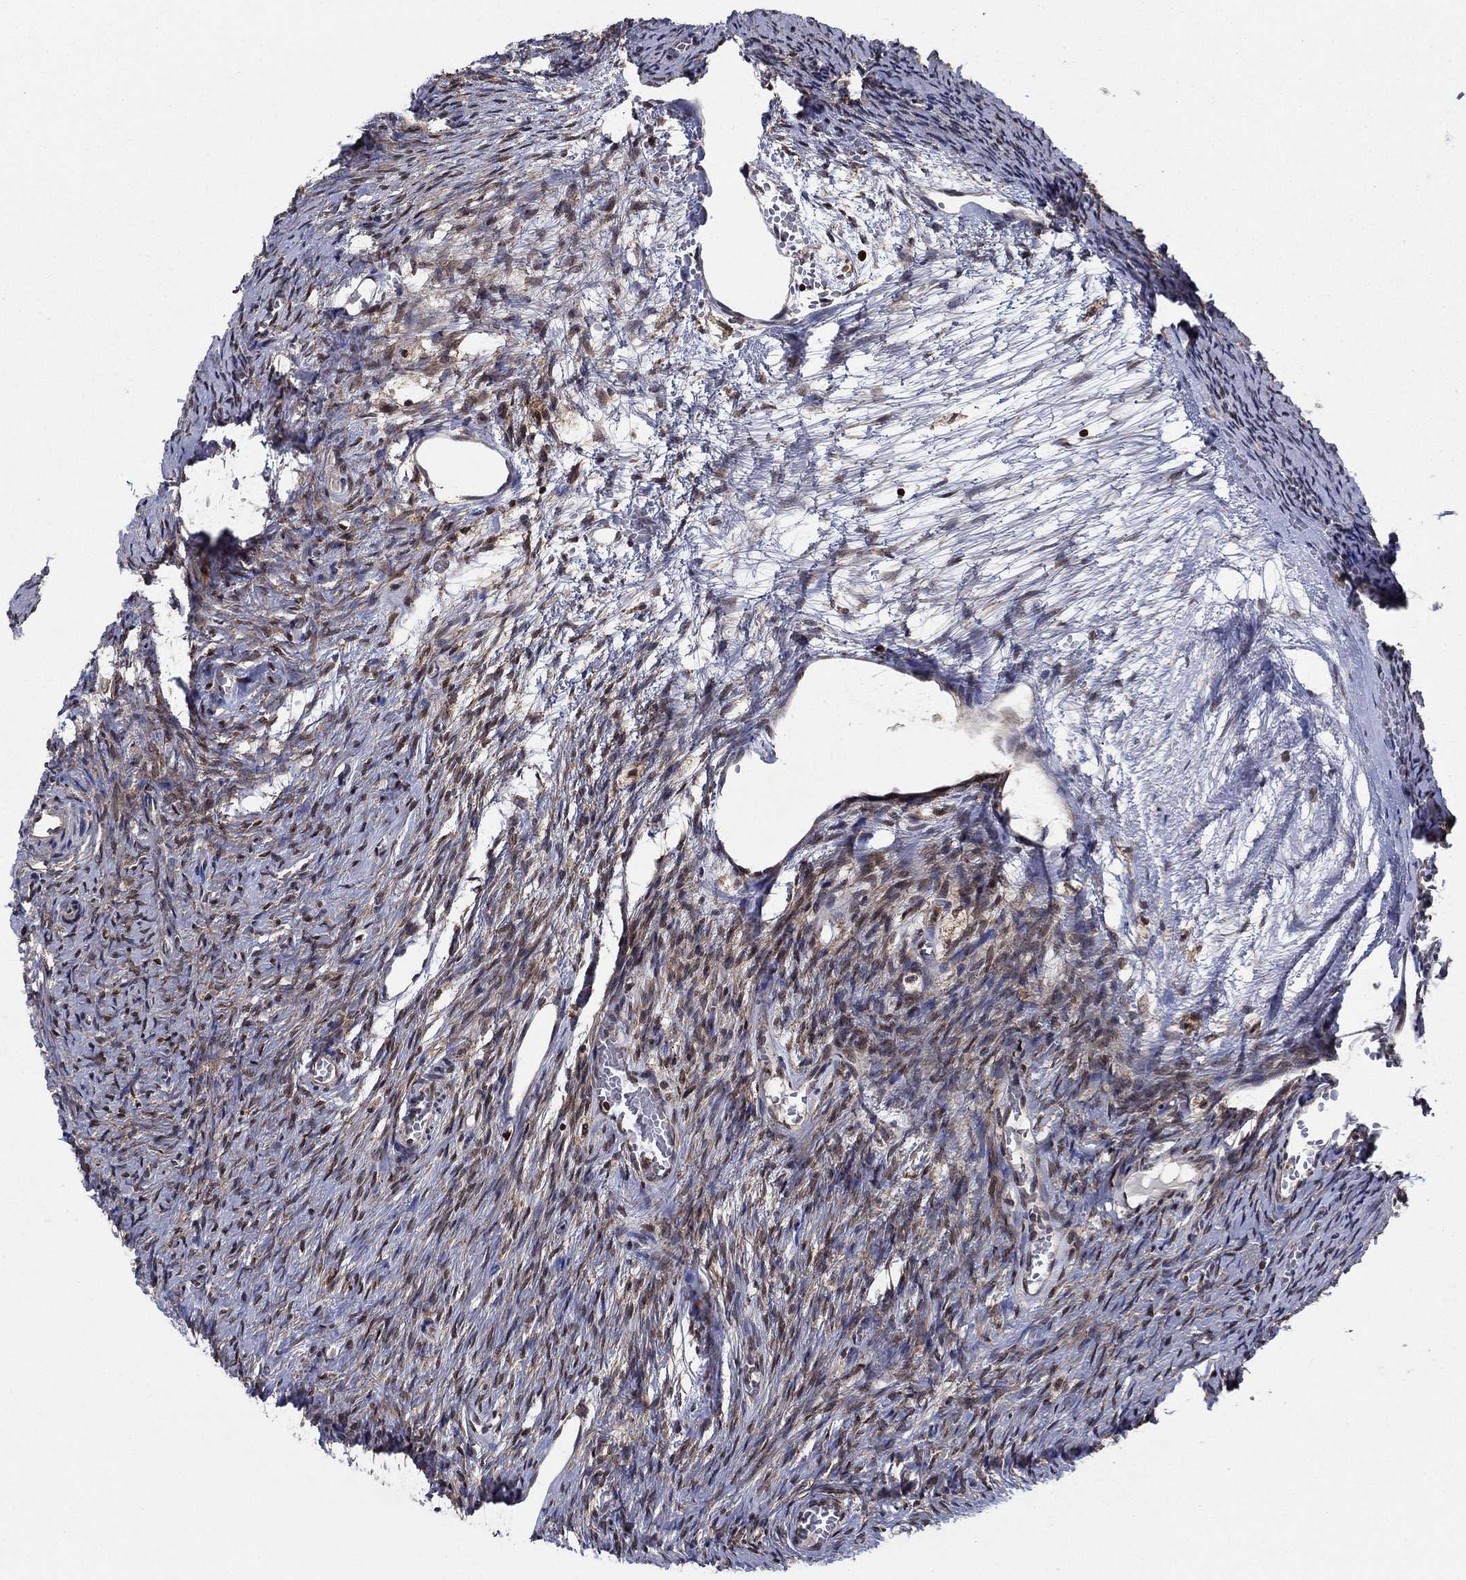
{"staining": {"intensity": "moderate", "quantity": "25%-75%", "location": "cytoplasmic/membranous"}, "tissue": "ovary", "cell_type": "Ovarian stroma cells", "image_type": "normal", "snomed": [{"axis": "morphology", "description": "Normal tissue, NOS"}, {"axis": "topography", "description": "Ovary"}], "caption": "Moderate cytoplasmic/membranous expression for a protein is identified in about 25%-75% of ovarian stroma cells of normal ovary using IHC.", "gene": "CACYBP", "patient": {"sex": "female", "age": 39}}